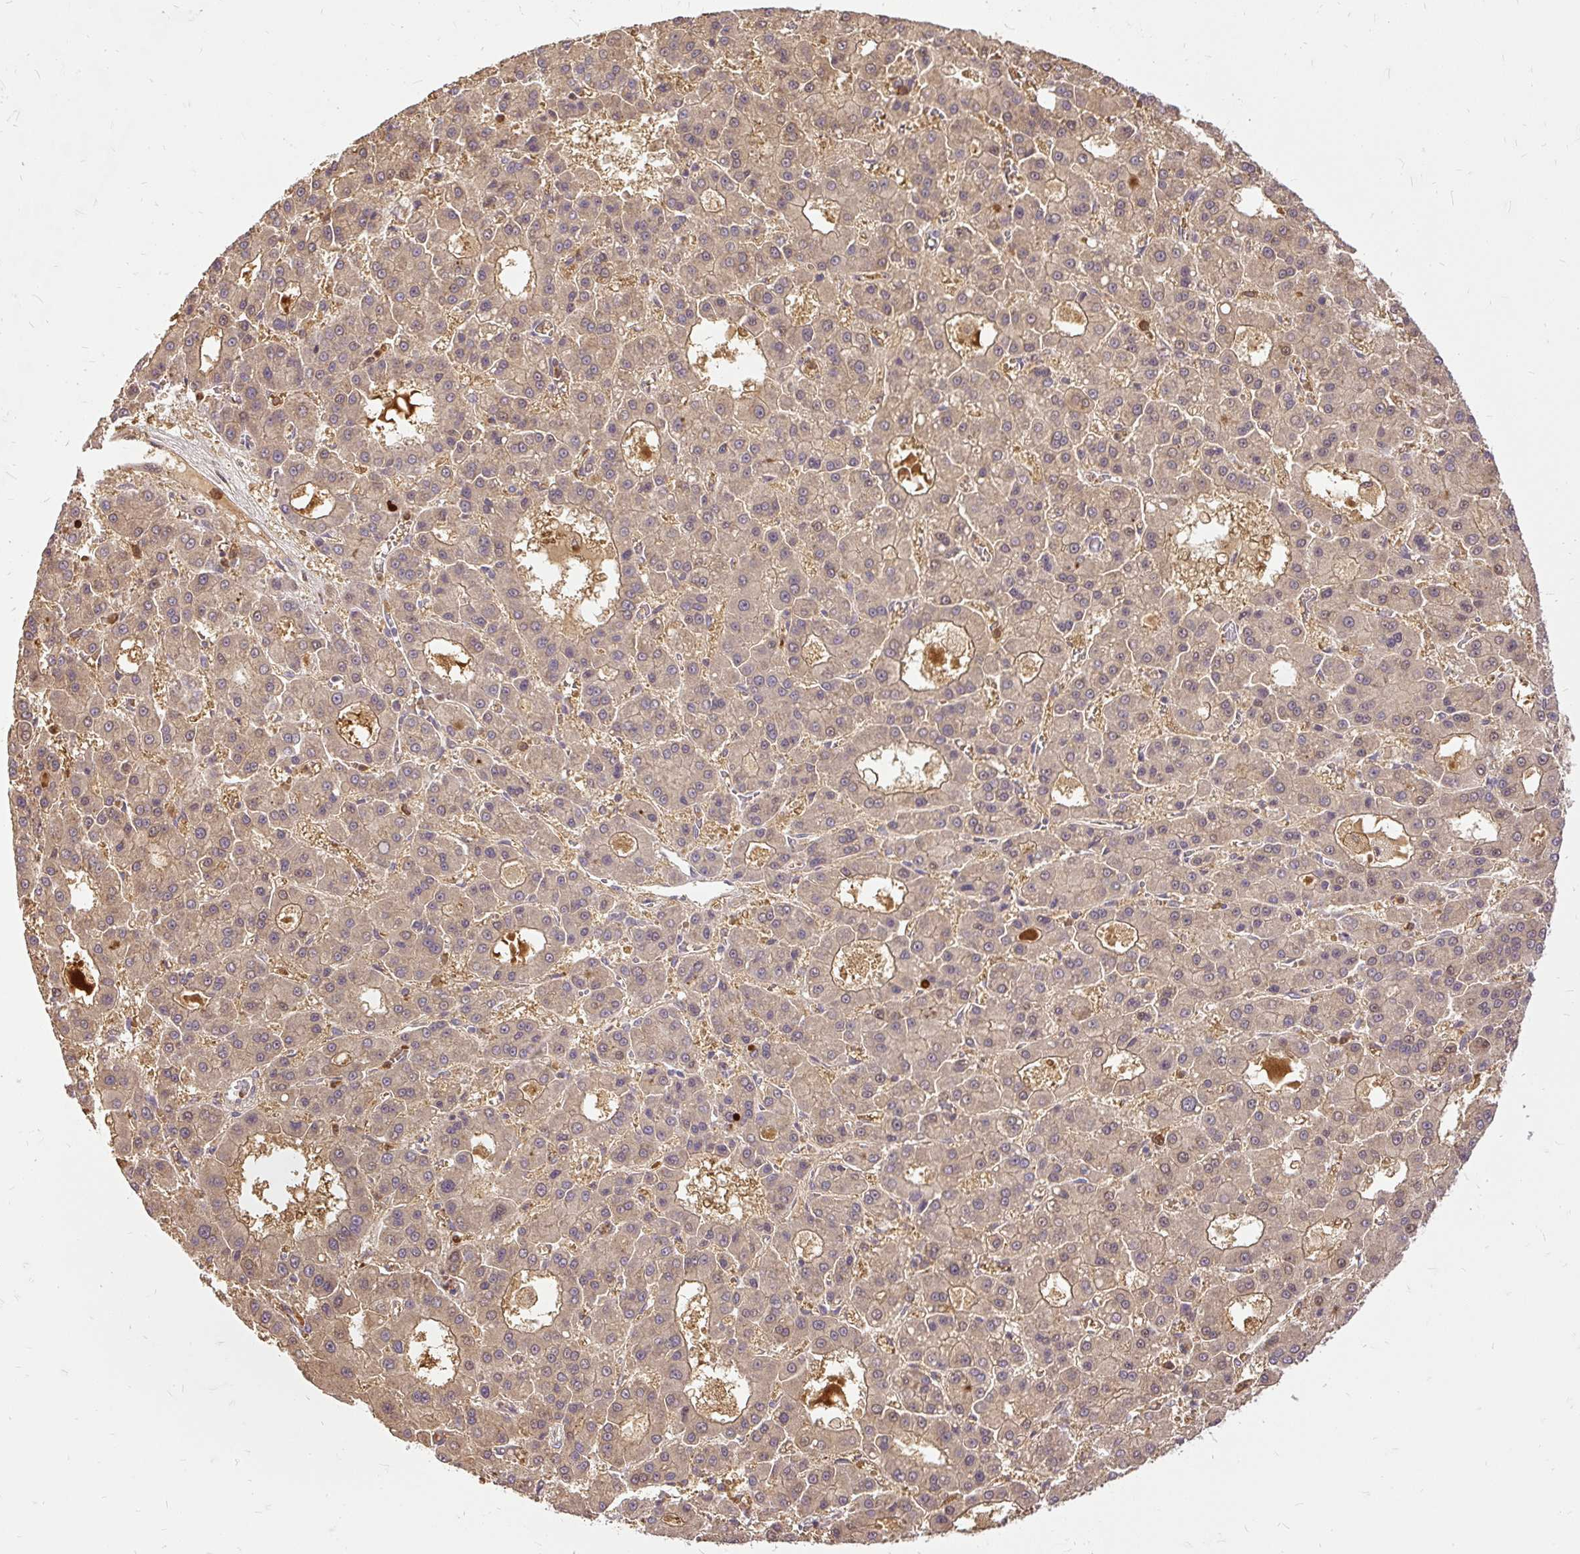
{"staining": {"intensity": "weak", "quantity": ">75%", "location": "cytoplasmic/membranous"}, "tissue": "liver cancer", "cell_type": "Tumor cells", "image_type": "cancer", "snomed": [{"axis": "morphology", "description": "Carcinoma, Hepatocellular, NOS"}, {"axis": "topography", "description": "Liver"}], "caption": "Liver cancer (hepatocellular carcinoma) stained for a protein (brown) displays weak cytoplasmic/membranous positive staining in about >75% of tumor cells.", "gene": "AP5S1", "patient": {"sex": "male", "age": 70}}